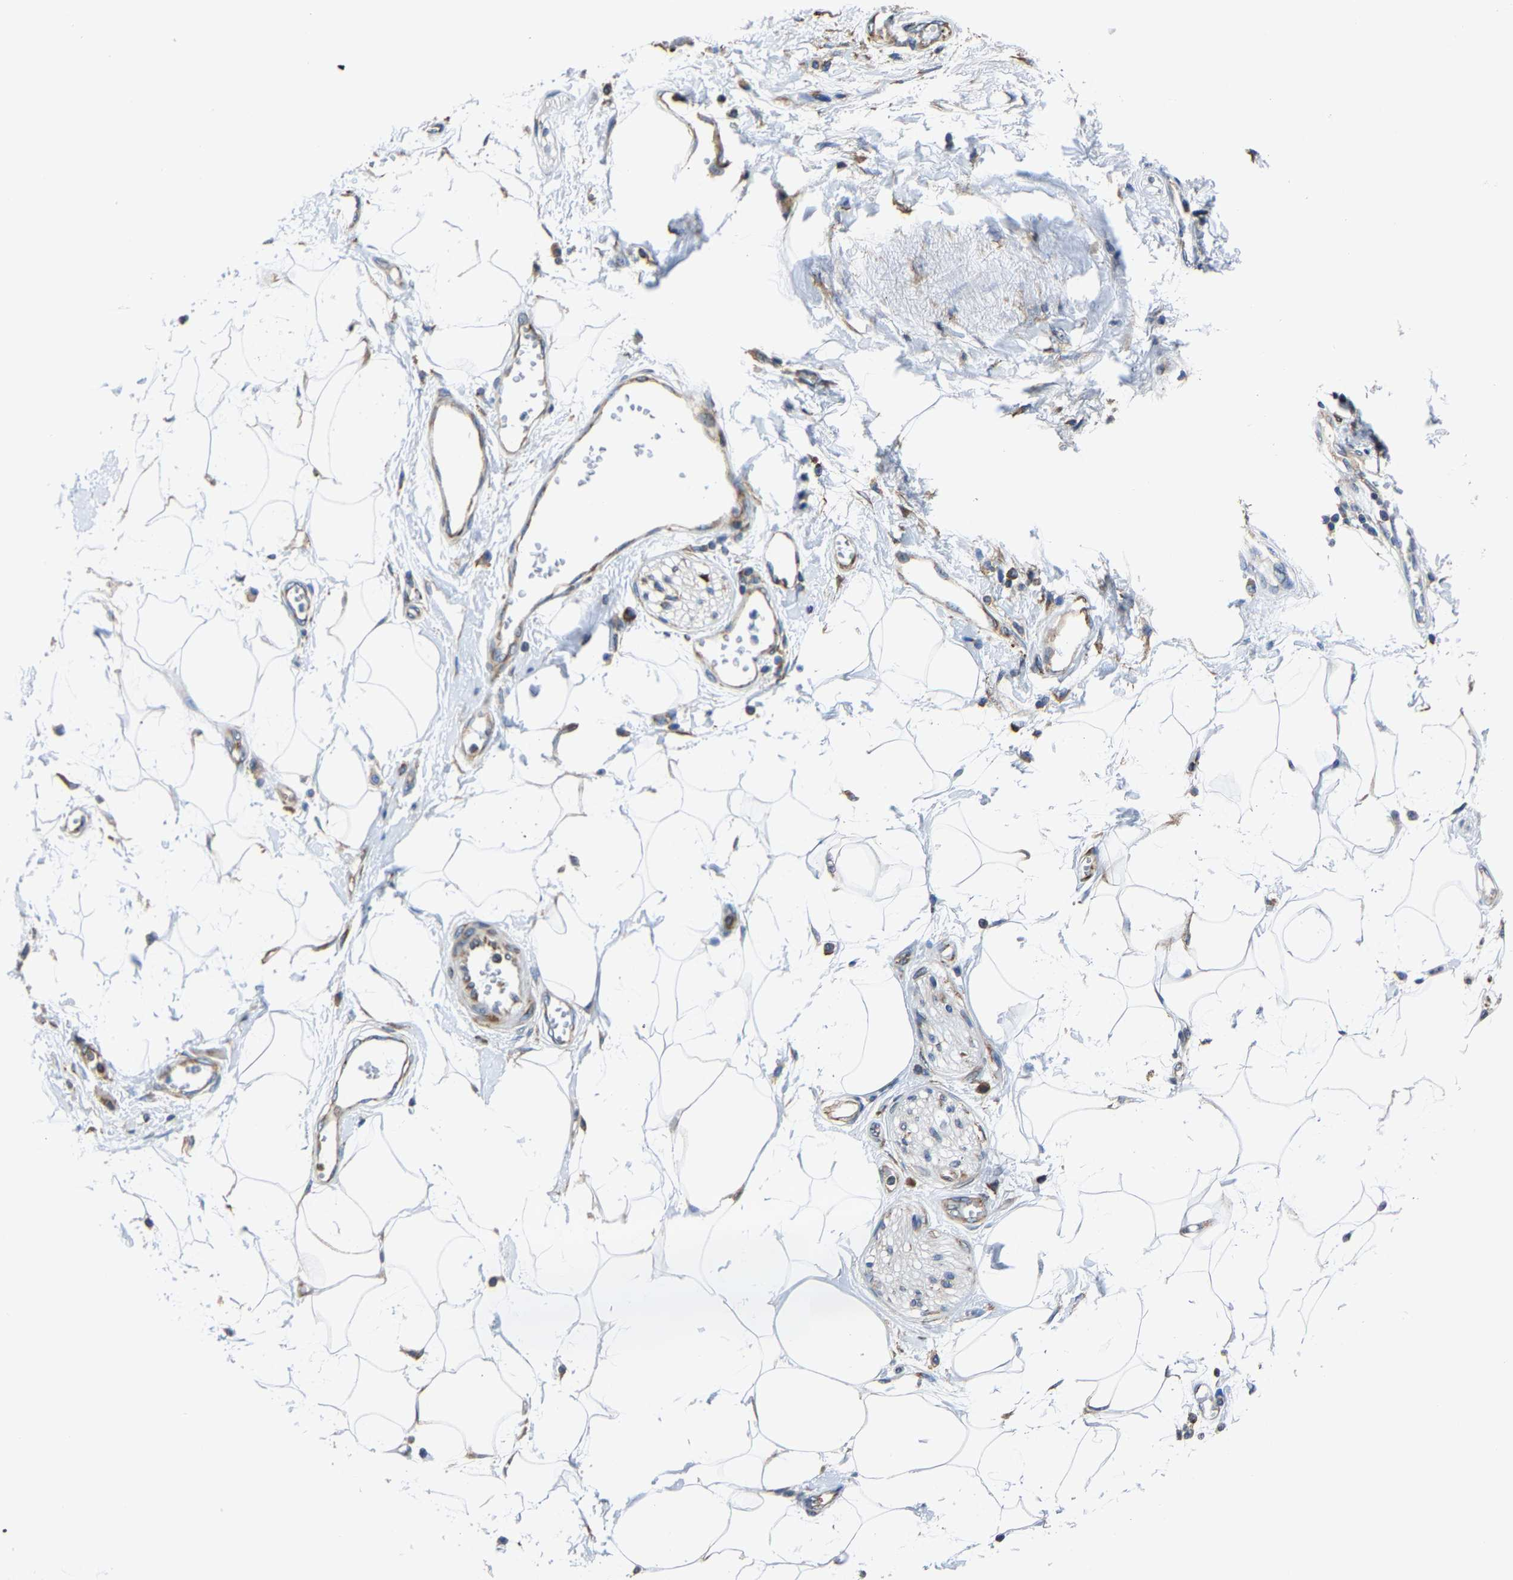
{"staining": {"intensity": "moderate", "quantity": ">75%", "location": "cytoplasmic/membranous"}, "tissue": "adipose tissue", "cell_type": "Adipocytes", "image_type": "normal", "snomed": [{"axis": "morphology", "description": "Normal tissue, NOS"}, {"axis": "morphology", "description": "Adenocarcinoma, NOS"}, {"axis": "topography", "description": "Duodenum"}, {"axis": "topography", "description": "Peripheral nerve tissue"}], "caption": "High-power microscopy captured an immunohistochemistry (IHC) photomicrograph of unremarkable adipose tissue, revealing moderate cytoplasmic/membranous staining in about >75% of adipocytes. The staining was performed using DAB, with brown indicating positive protein expression. Nuclei are stained blue with hematoxylin.", "gene": "G3BP2", "patient": {"sex": "female", "age": 60}}